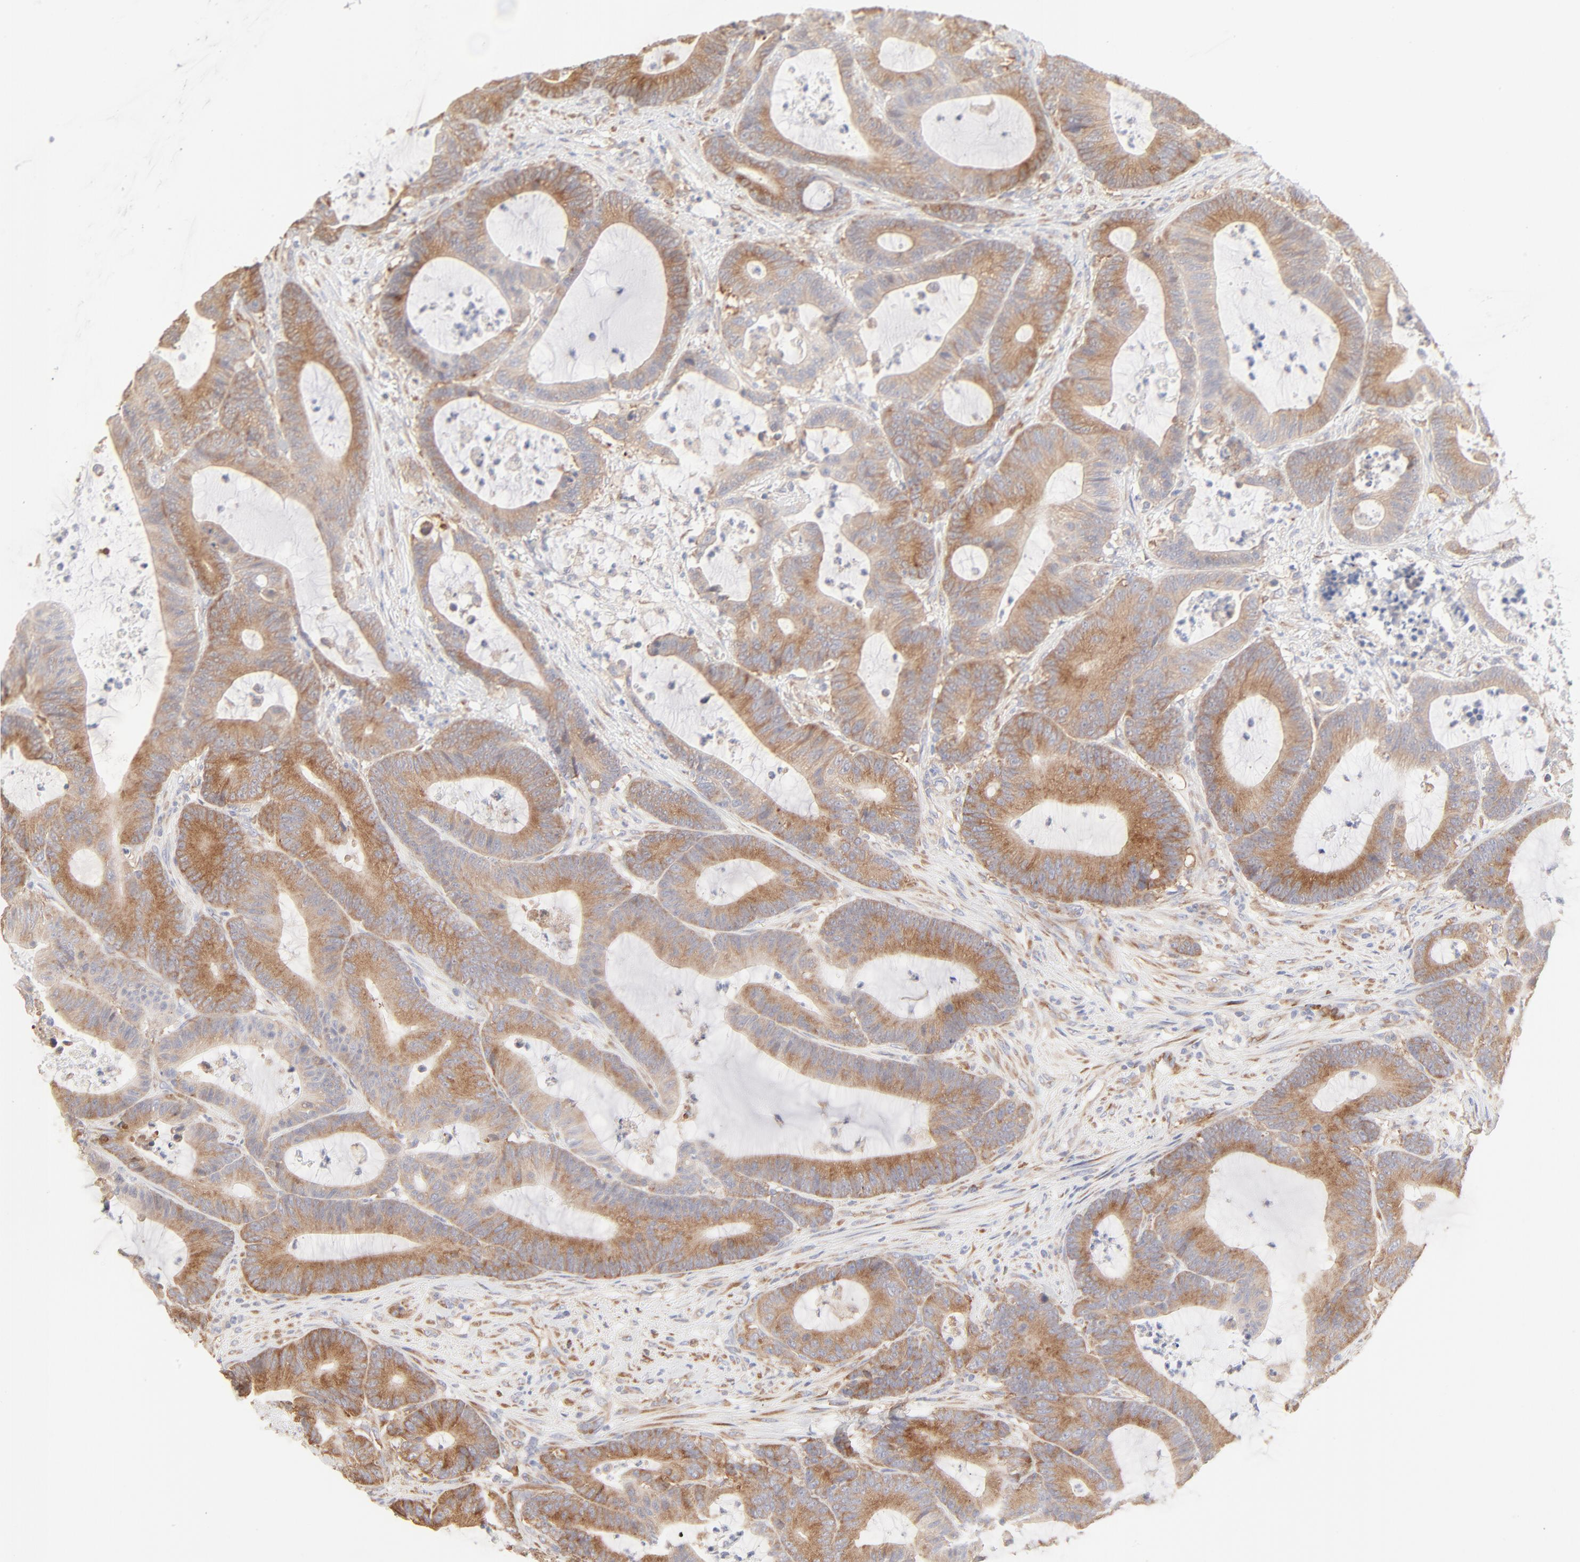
{"staining": {"intensity": "moderate", "quantity": ">75%", "location": "cytoplasmic/membranous"}, "tissue": "colorectal cancer", "cell_type": "Tumor cells", "image_type": "cancer", "snomed": [{"axis": "morphology", "description": "Adenocarcinoma, NOS"}, {"axis": "topography", "description": "Colon"}], "caption": "This is an image of immunohistochemistry (IHC) staining of adenocarcinoma (colorectal), which shows moderate positivity in the cytoplasmic/membranous of tumor cells.", "gene": "RPS21", "patient": {"sex": "female", "age": 84}}